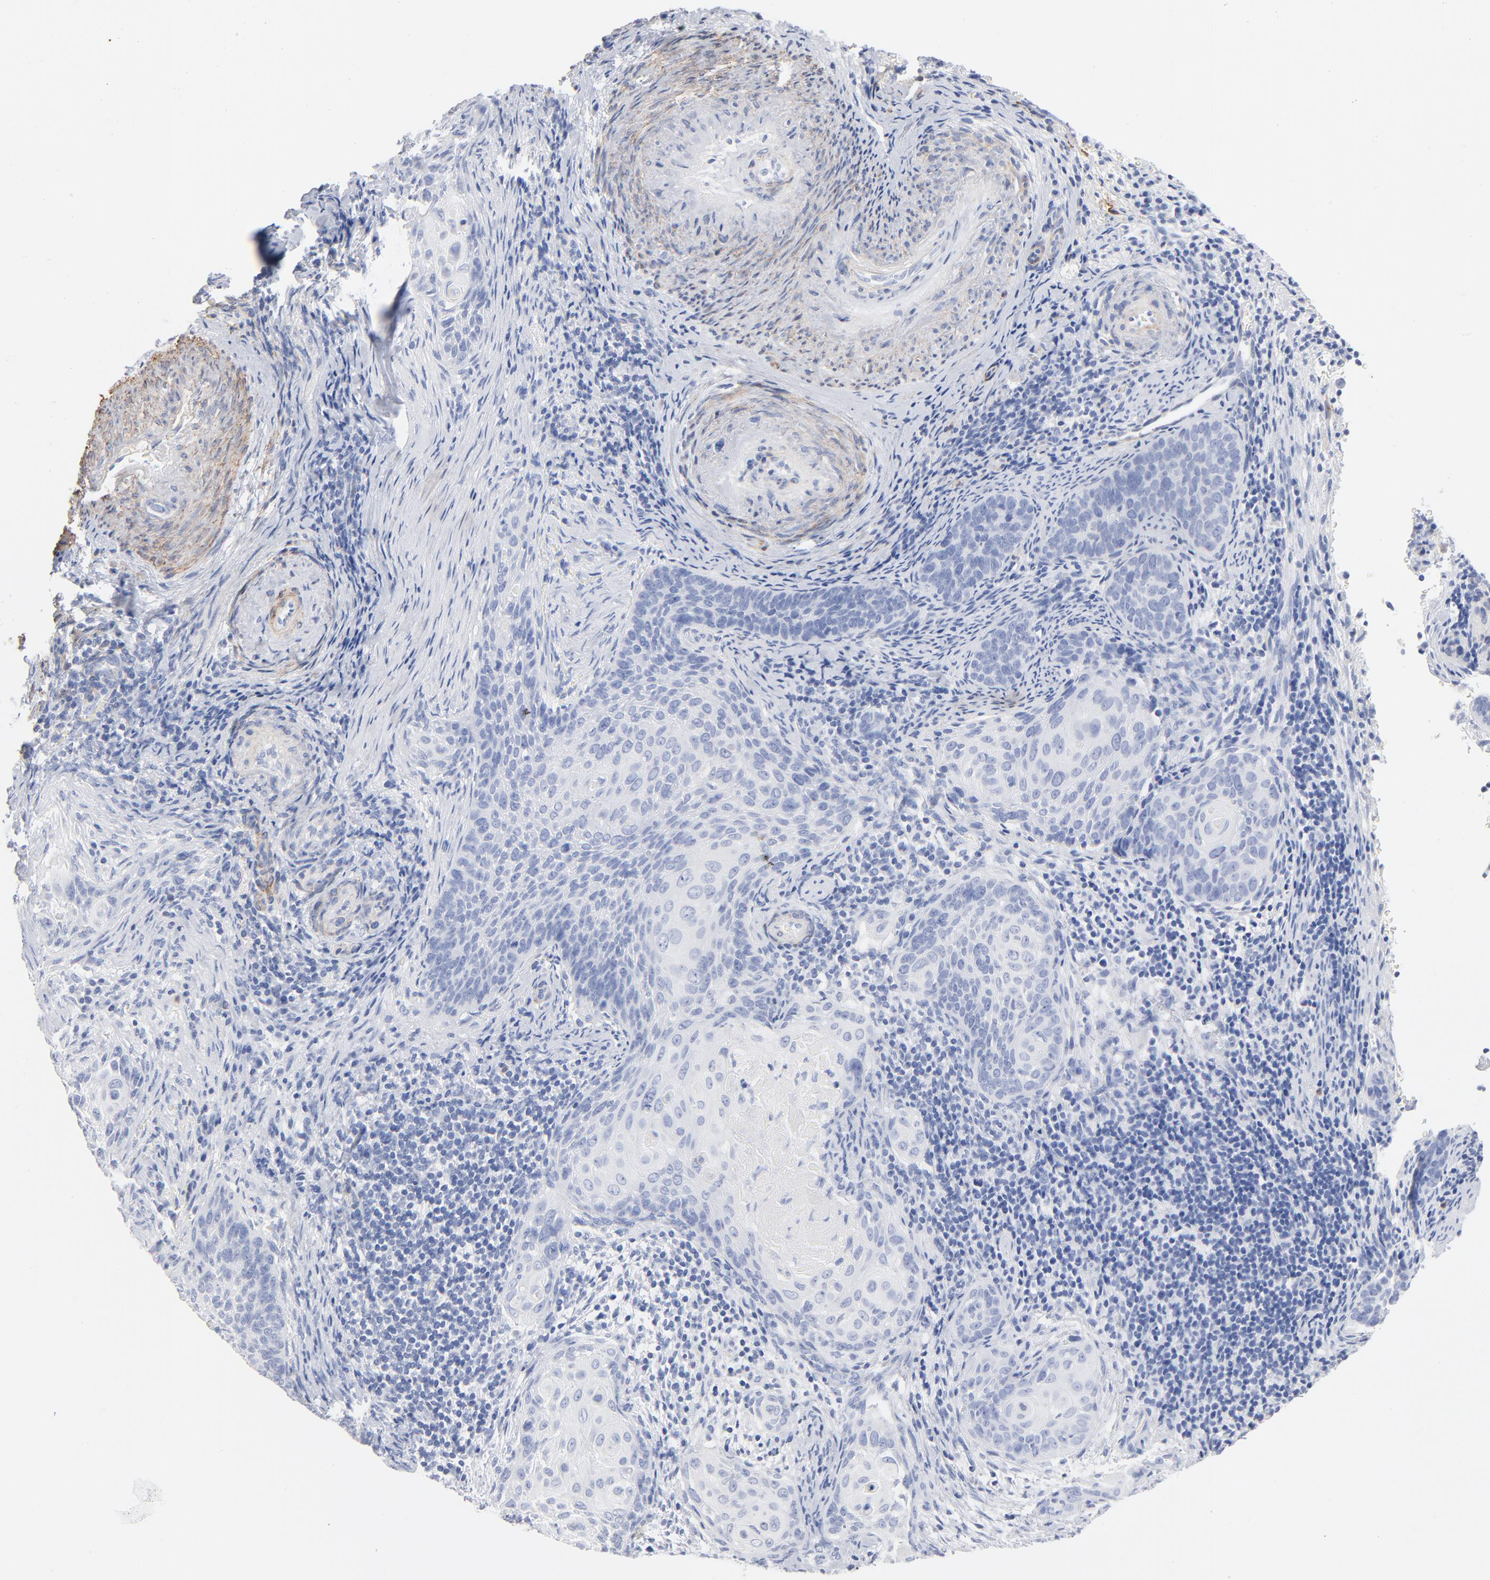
{"staining": {"intensity": "negative", "quantity": "none", "location": "none"}, "tissue": "cervical cancer", "cell_type": "Tumor cells", "image_type": "cancer", "snomed": [{"axis": "morphology", "description": "Squamous cell carcinoma, NOS"}, {"axis": "topography", "description": "Cervix"}], "caption": "Human cervical squamous cell carcinoma stained for a protein using IHC displays no expression in tumor cells.", "gene": "AGTR1", "patient": {"sex": "female", "age": 33}}